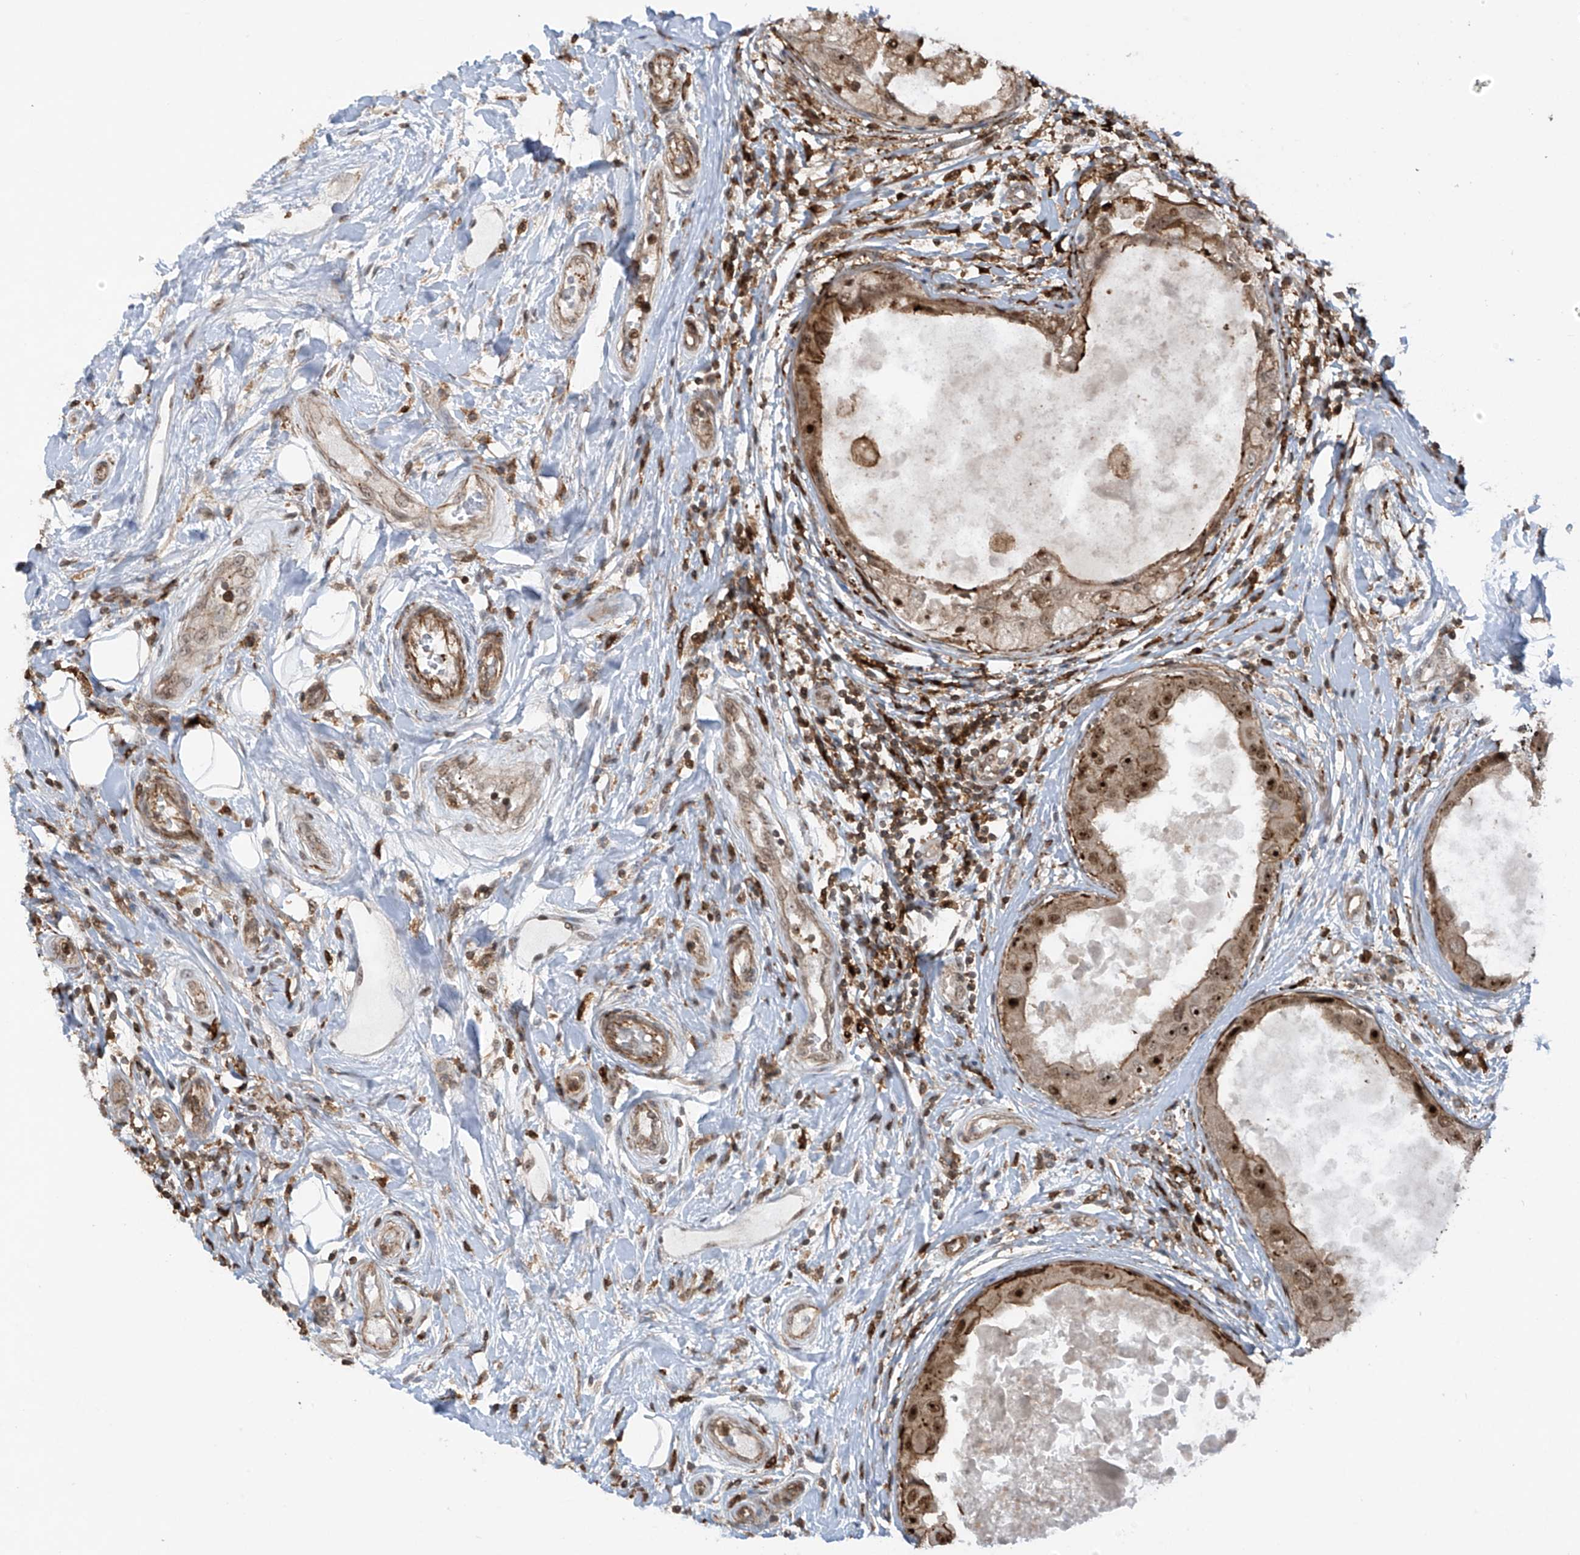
{"staining": {"intensity": "strong", "quantity": ">75%", "location": "cytoplasmic/membranous,nuclear"}, "tissue": "breast cancer", "cell_type": "Tumor cells", "image_type": "cancer", "snomed": [{"axis": "morphology", "description": "Duct carcinoma"}, {"axis": "topography", "description": "Breast"}], "caption": "This is an image of immunohistochemistry staining of breast infiltrating ductal carcinoma, which shows strong positivity in the cytoplasmic/membranous and nuclear of tumor cells.", "gene": "REPIN1", "patient": {"sex": "female", "age": 27}}